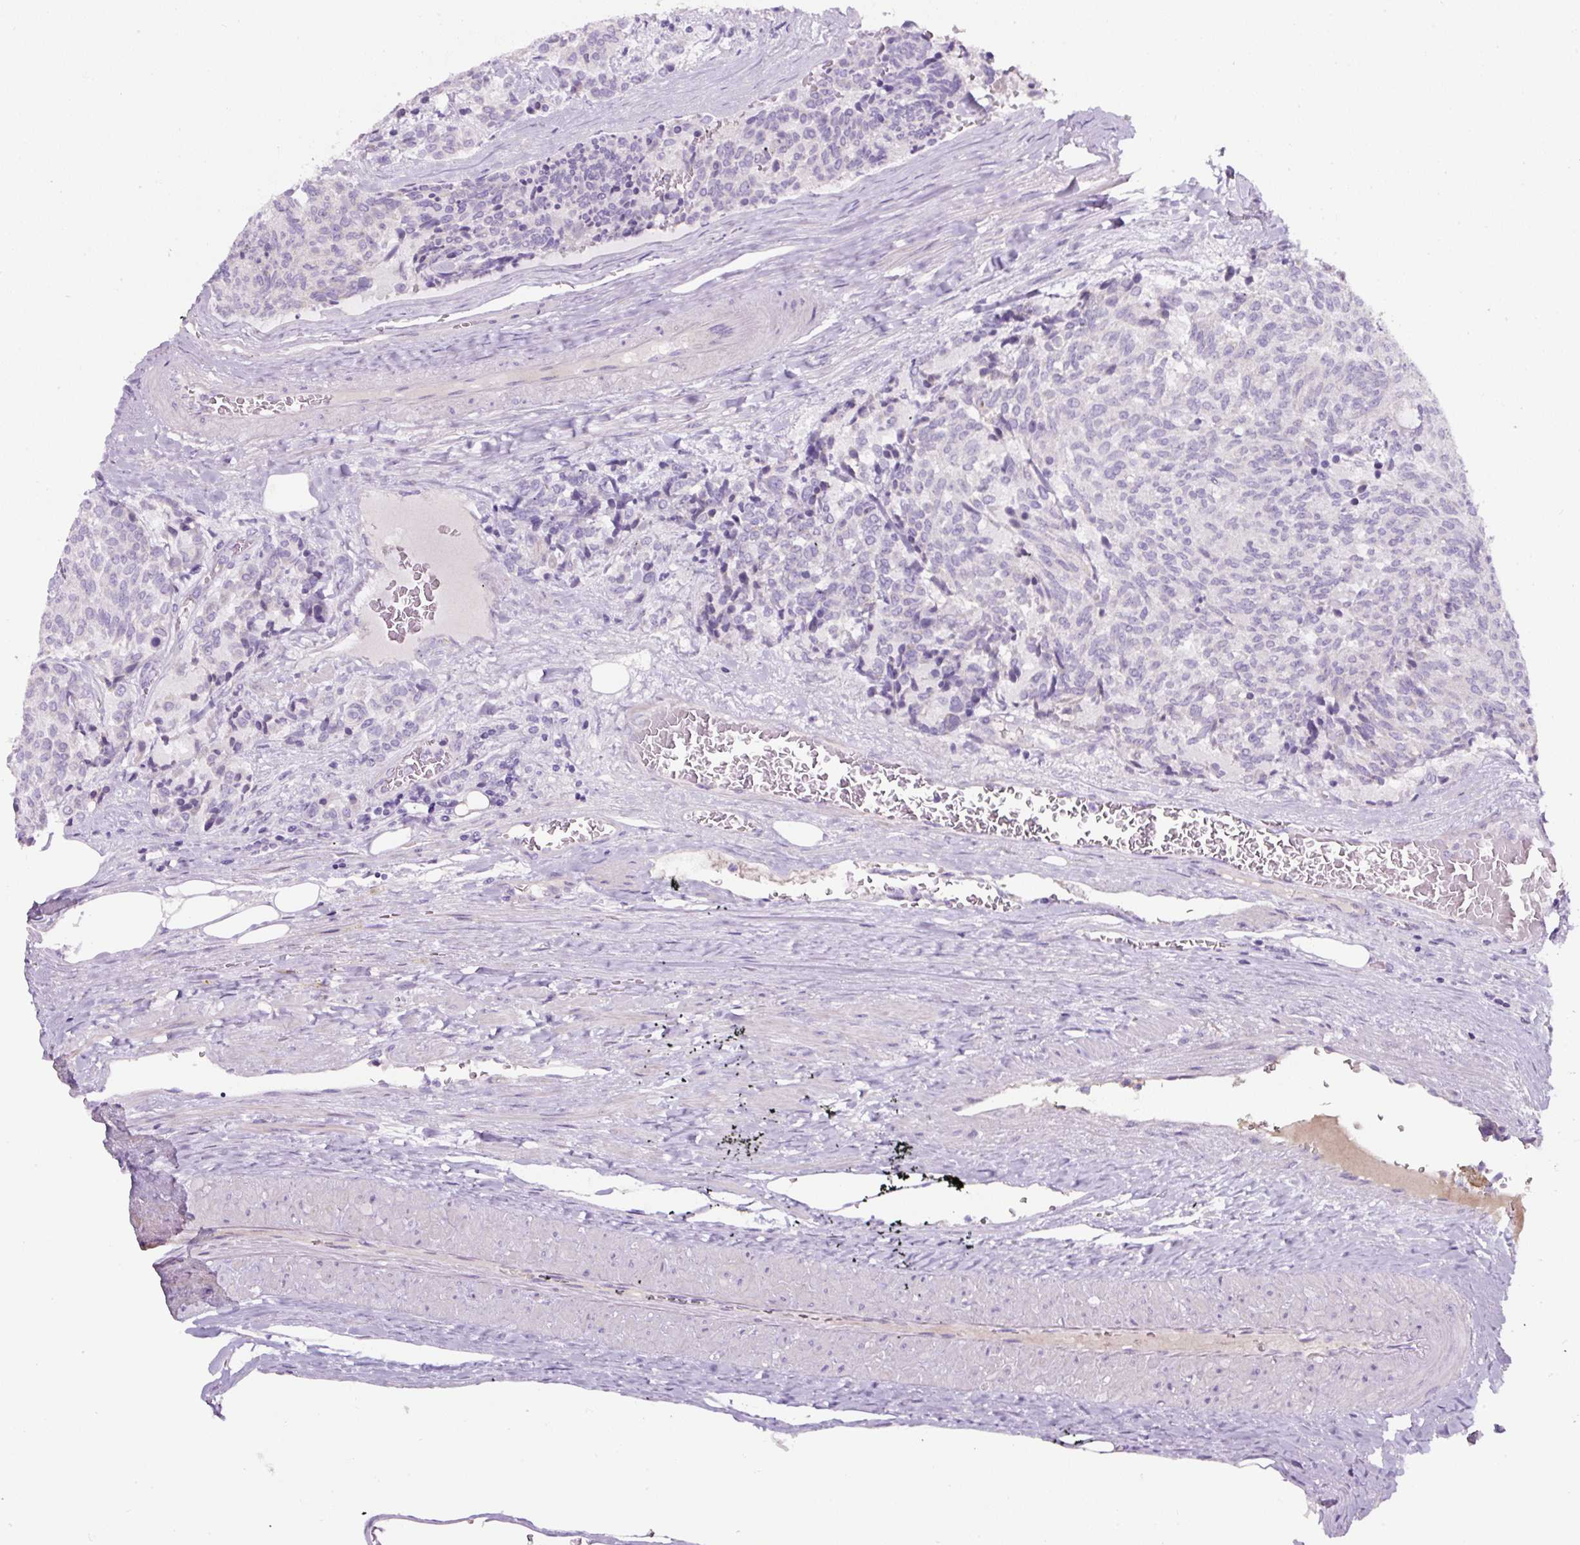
{"staining": {"intensity": "negative", "quantity": "none", "location": "none"}, "tissue": "carcinoid", "cell_type": "Tumor cells", "image_type": "cancer", "snomed": [{"axis": "morphology", "description": "Carcinoid, malignant, NOS"}, {"axis": "topography", "description": "Pancreas"}], "caption": "Immunohistochemistry image of neoplastic tissue: malignant carcinoid stained with DAB demonstrates no significant protein expression in tumor cells.", "gene": "OR14A2", "patient": {"sex": "female", "age": 54}}